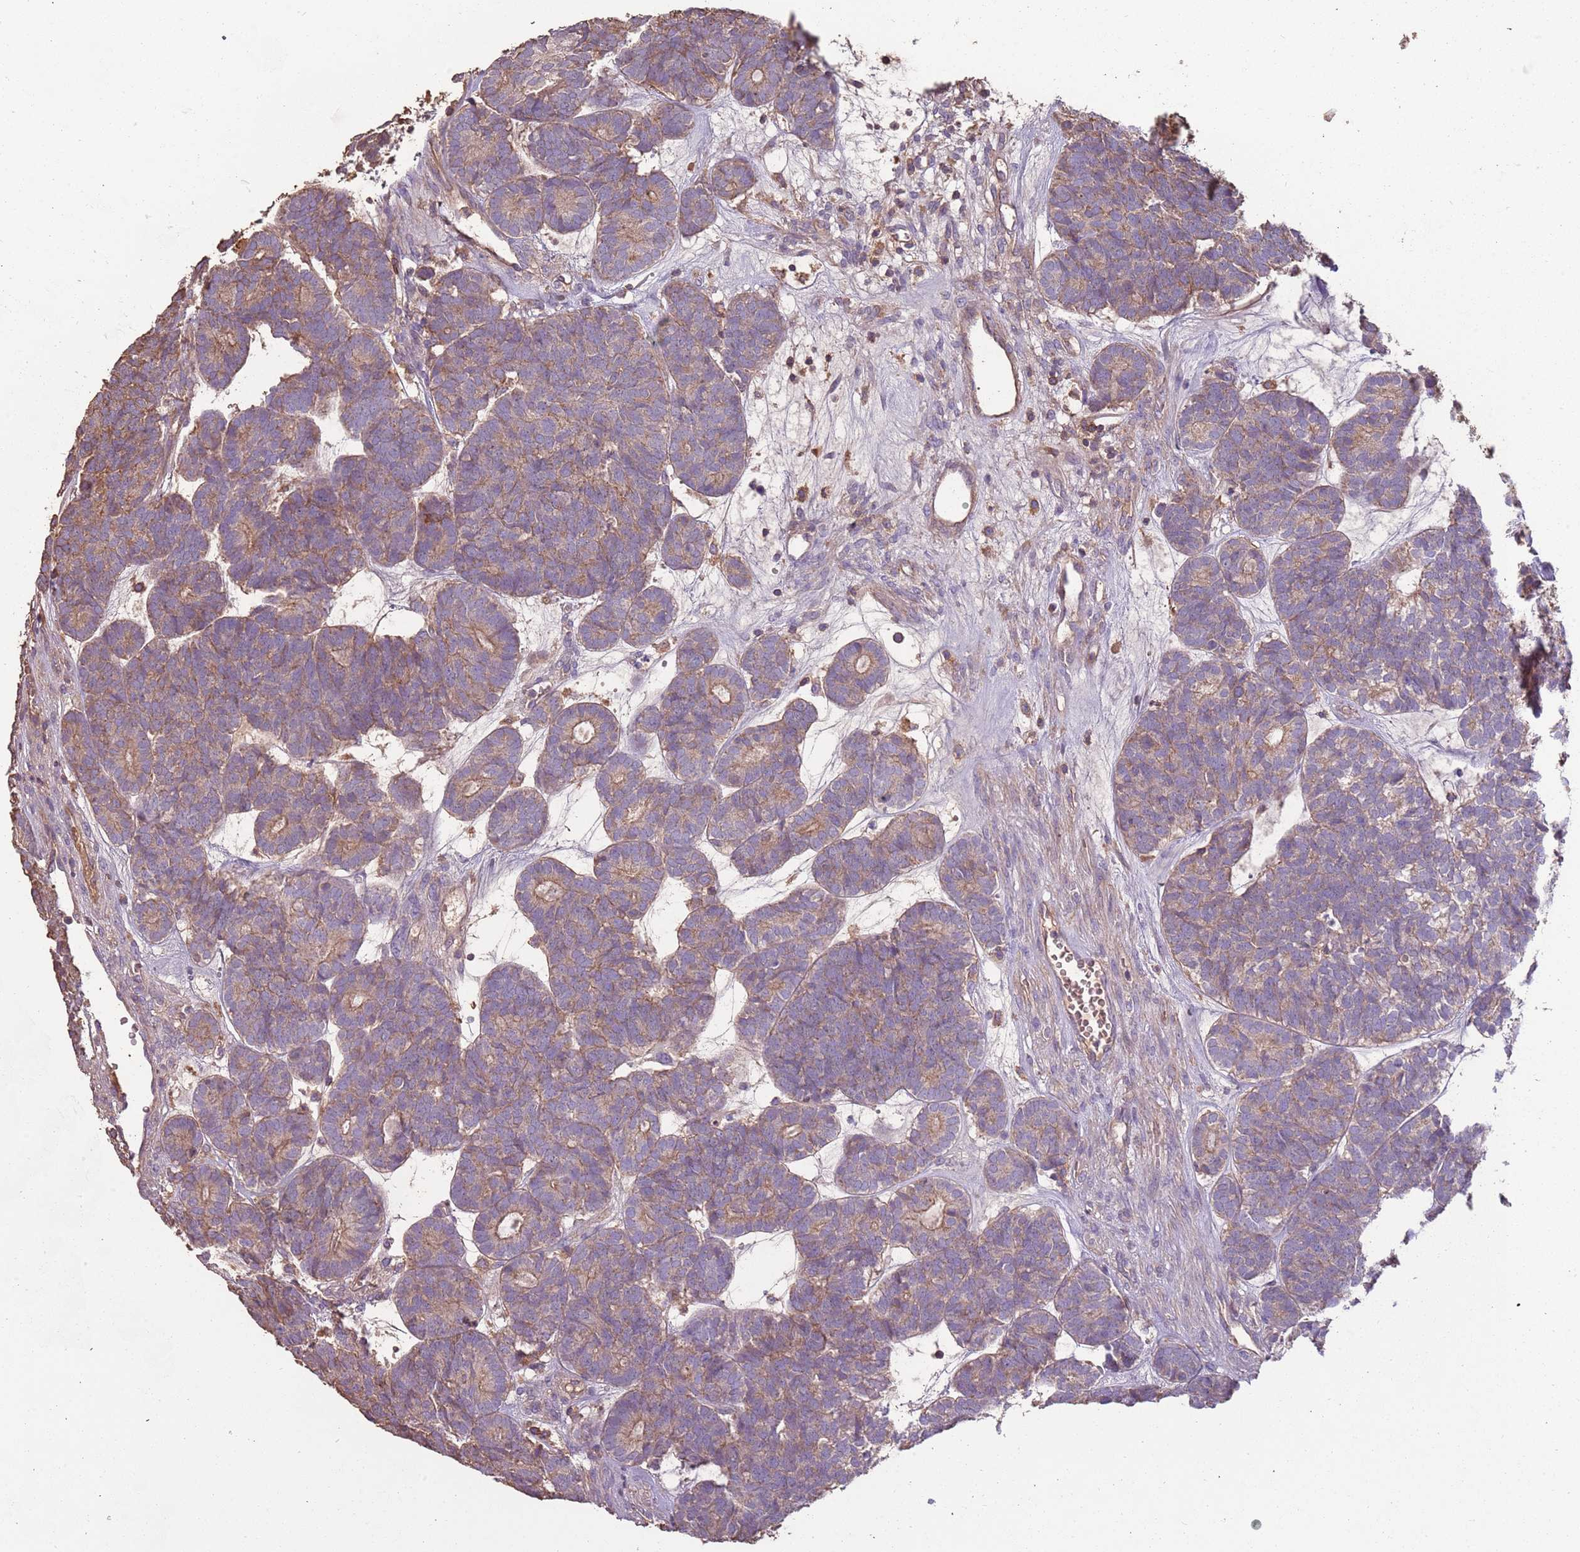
{"staining": {"intensity": "weak", "quantity": ">75%", "location": "cytoplasmic/membranous"}, "tissue": "head and neck cancer", "cell_type": "Tumor cells", "image_type": "cancer", "snomed": [{"axis": "morphology", "description": "Adenocarcinoma, NOS"}, {"axis": "topography", "description": "Head-Neck"}], "caption": "Immunohistochemical staining of head and neck cancer displays low levels of weak cytoplasmic/membranous positivity in about >75% of tumor cells.", "gene": "FECH", "patient": {"sex": "female", "age": 81}}